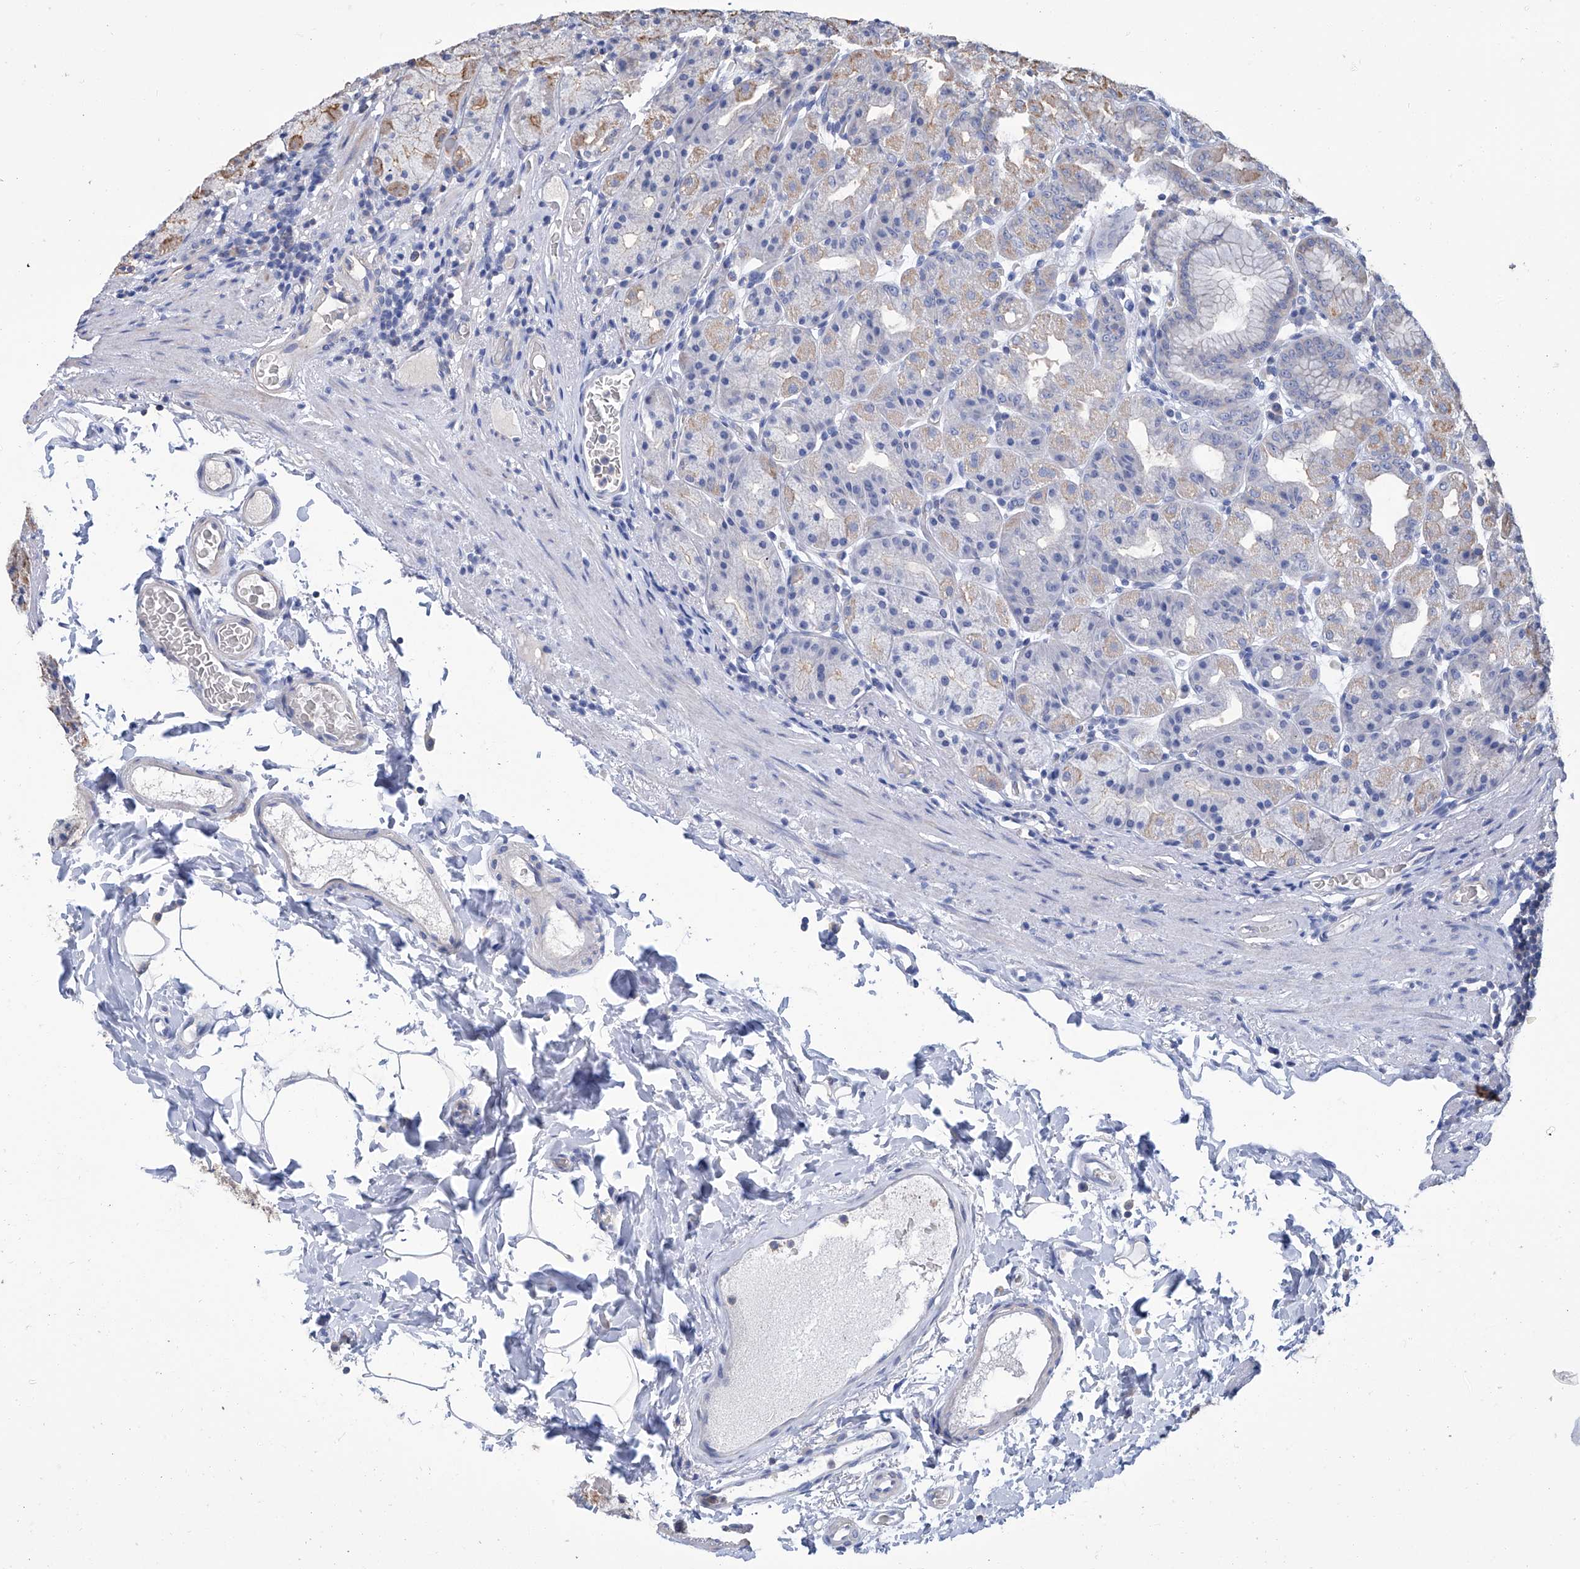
{"staining": {"intensity": "weak", "quantity": "<25%", "location": "cytoplasmic/membranous"}, "tissue": "stomach", "cell_type": "Glandular cells", "image_type": "normal", "snomed": [{"axis": "morphology", "description": "Normal tissue, NOS"}, {"axis": "topography", "description": "Stomach, upper"}], "caption": "IHC photomicrograph of normal stomach: human stomach stained with DAB displays no significant protein expression in glandular cells.", "gene": "GPT", "patient": {"sex": "male", "age": 68}}